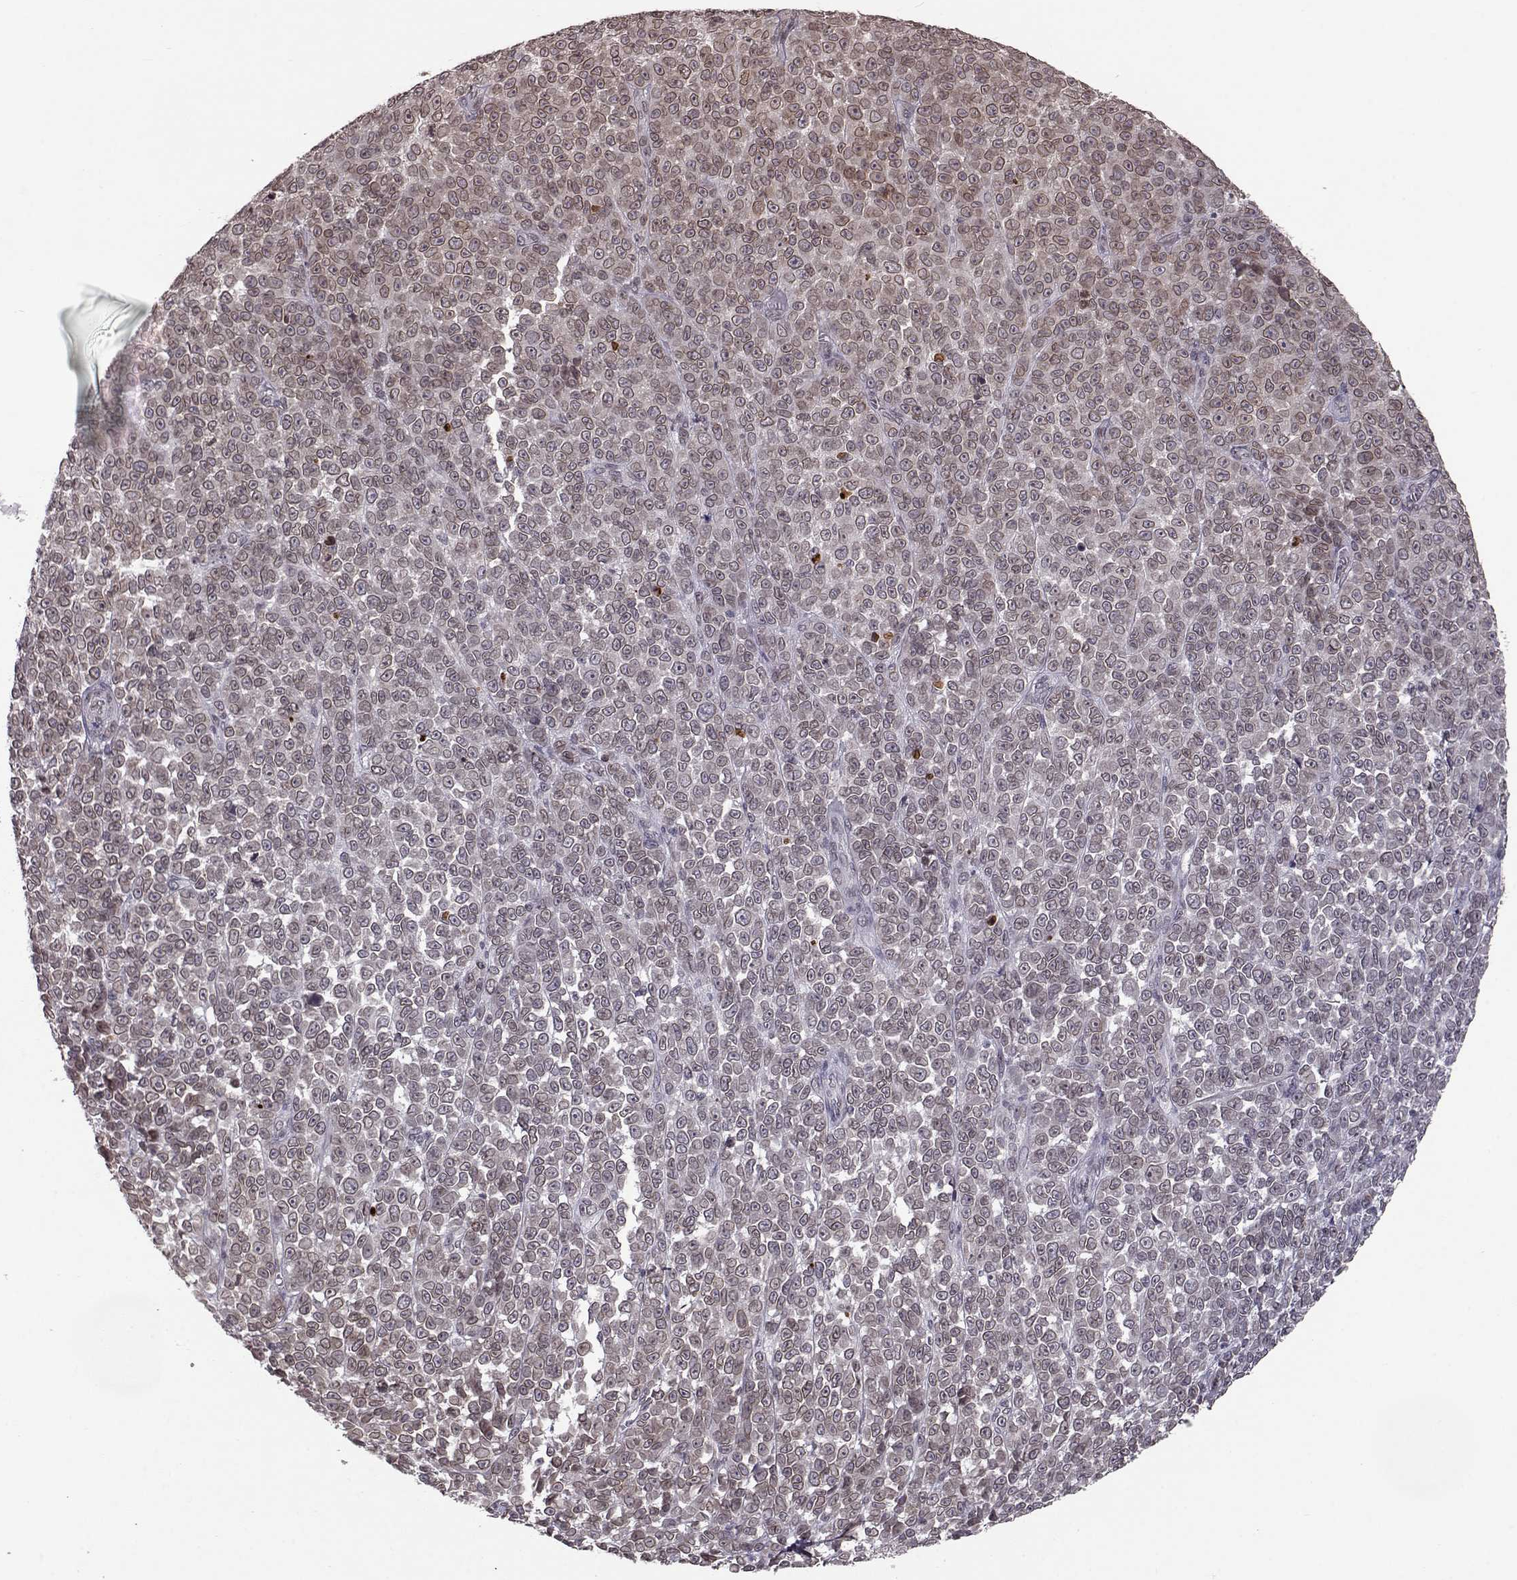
{"staining": {"intensity": "negative", "quantity": "none", "location": "none"}, "tissue": "melanoma", "cell_type": "Tumor cells", "image_type": "cancer", "snomed": [{"axis": "morphology", "description": "Malignant melanoma, NOS"}, {"axis": "topography", "description": "Skin"}], "caption": "Immunohistochemistry photomicrograph of neoplastic tissue: human malignant melanoma stained with DAB (3,3'-diaminobenzidine) demonstrates no significant protein expression in tumor cells. The staining was performed using DAB (3,3'-diaminobenzidine) to visualize the protein expression in brown, while the nuclei were stained in blue with hematoxylin (Magnification: 20x).", "gene": "NUP37", "patient": {"sex": "female", "age": 95}}